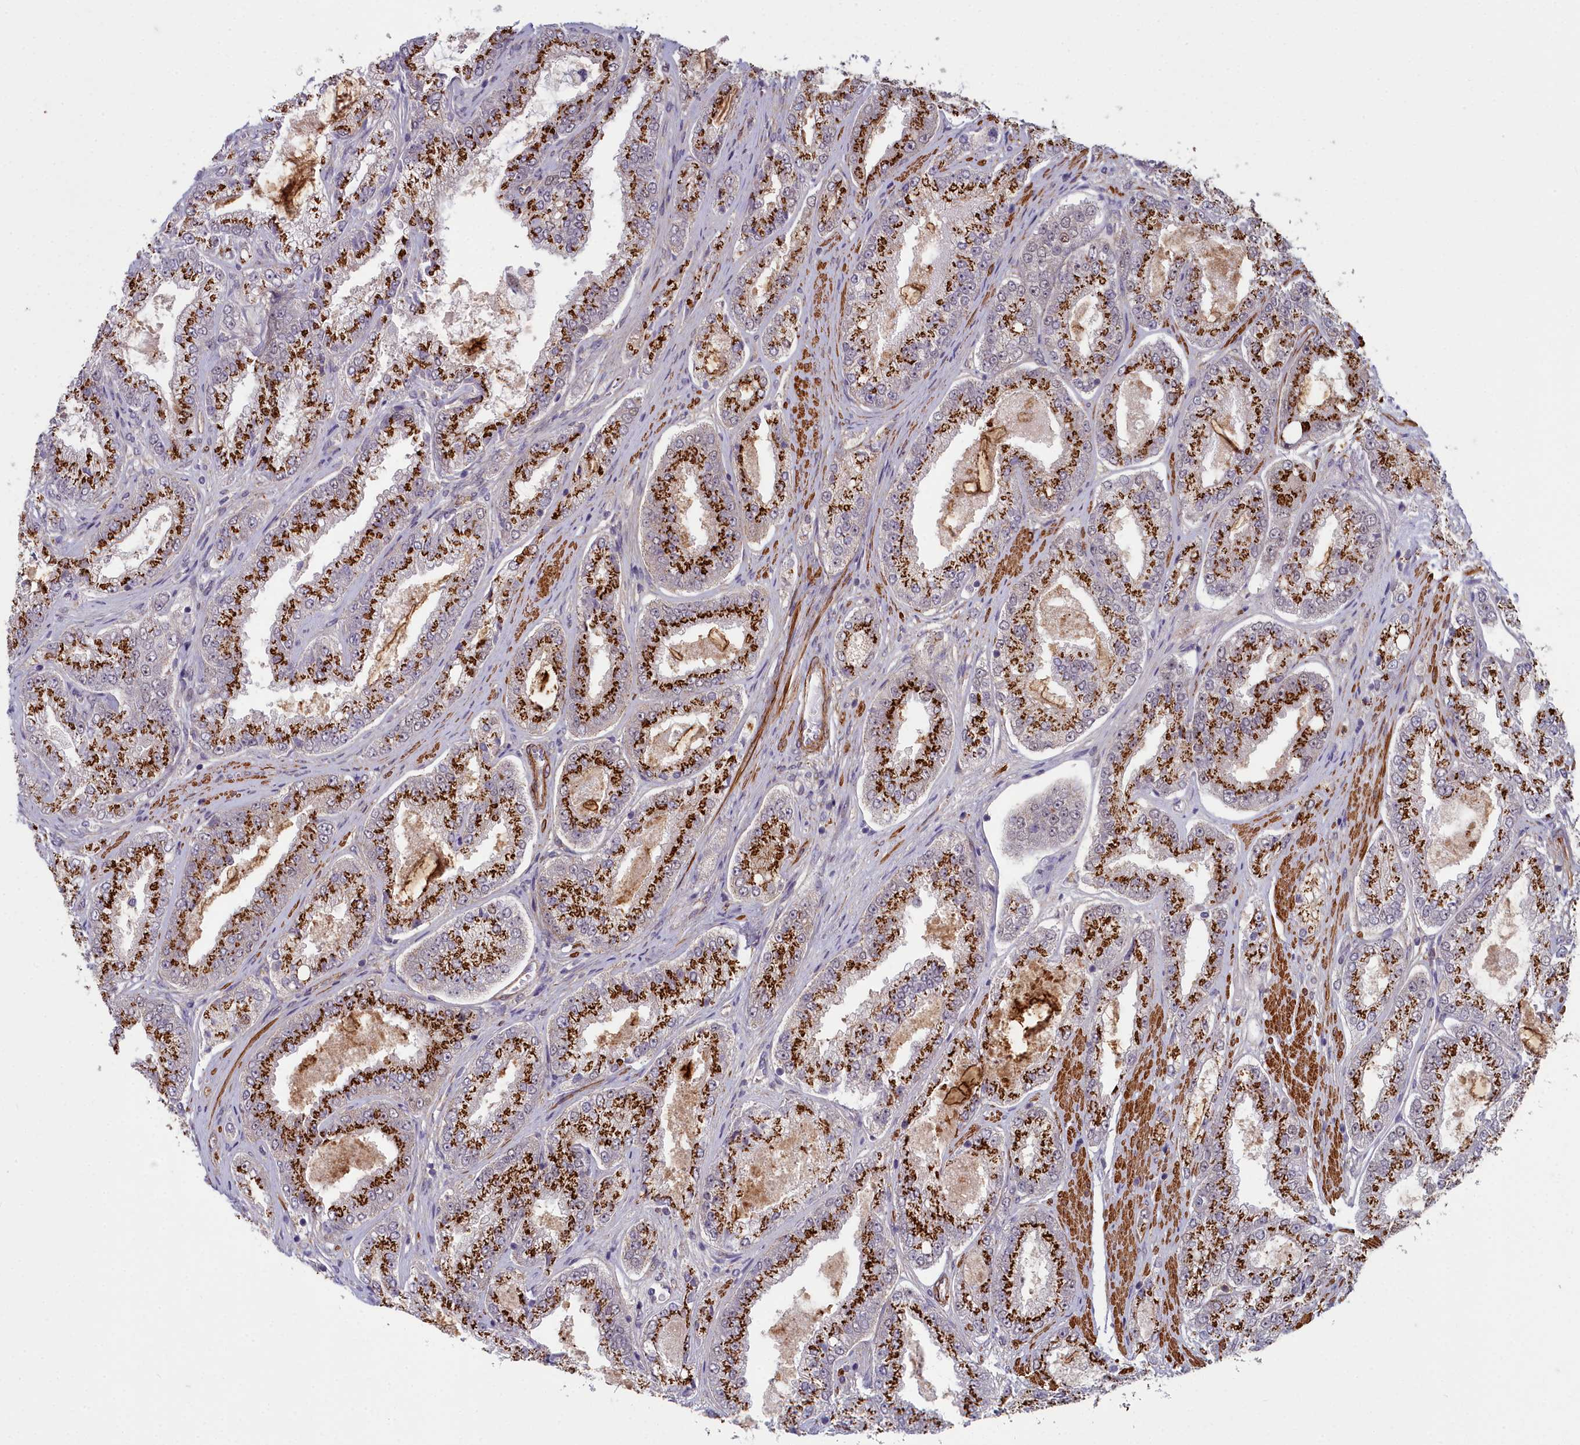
{"staining": {"intensity": "strong", "quantity": ">75%", "location": "cytoplasmic/membranous"}, "tissue": "prostate cancer", "cell_type": "Tumor cells", "image_type": "cancer", "snomed": [{"axis": "morphology", "description": "Adenocarcinoma, High grade"}, {"axis": "topography", "description": "Prostate"}], "caption": "A micrograph of human prostate cancer (adenocarcinoma (high-grade)) stained for a protein exhibits strong cytoplasmic/membranous brown staining in tumor cells. The protein is shown in brown color, while the nuclei are stained blue.", "gene": "ZNF626", "patient": {"sex": "male", "age": 71}}